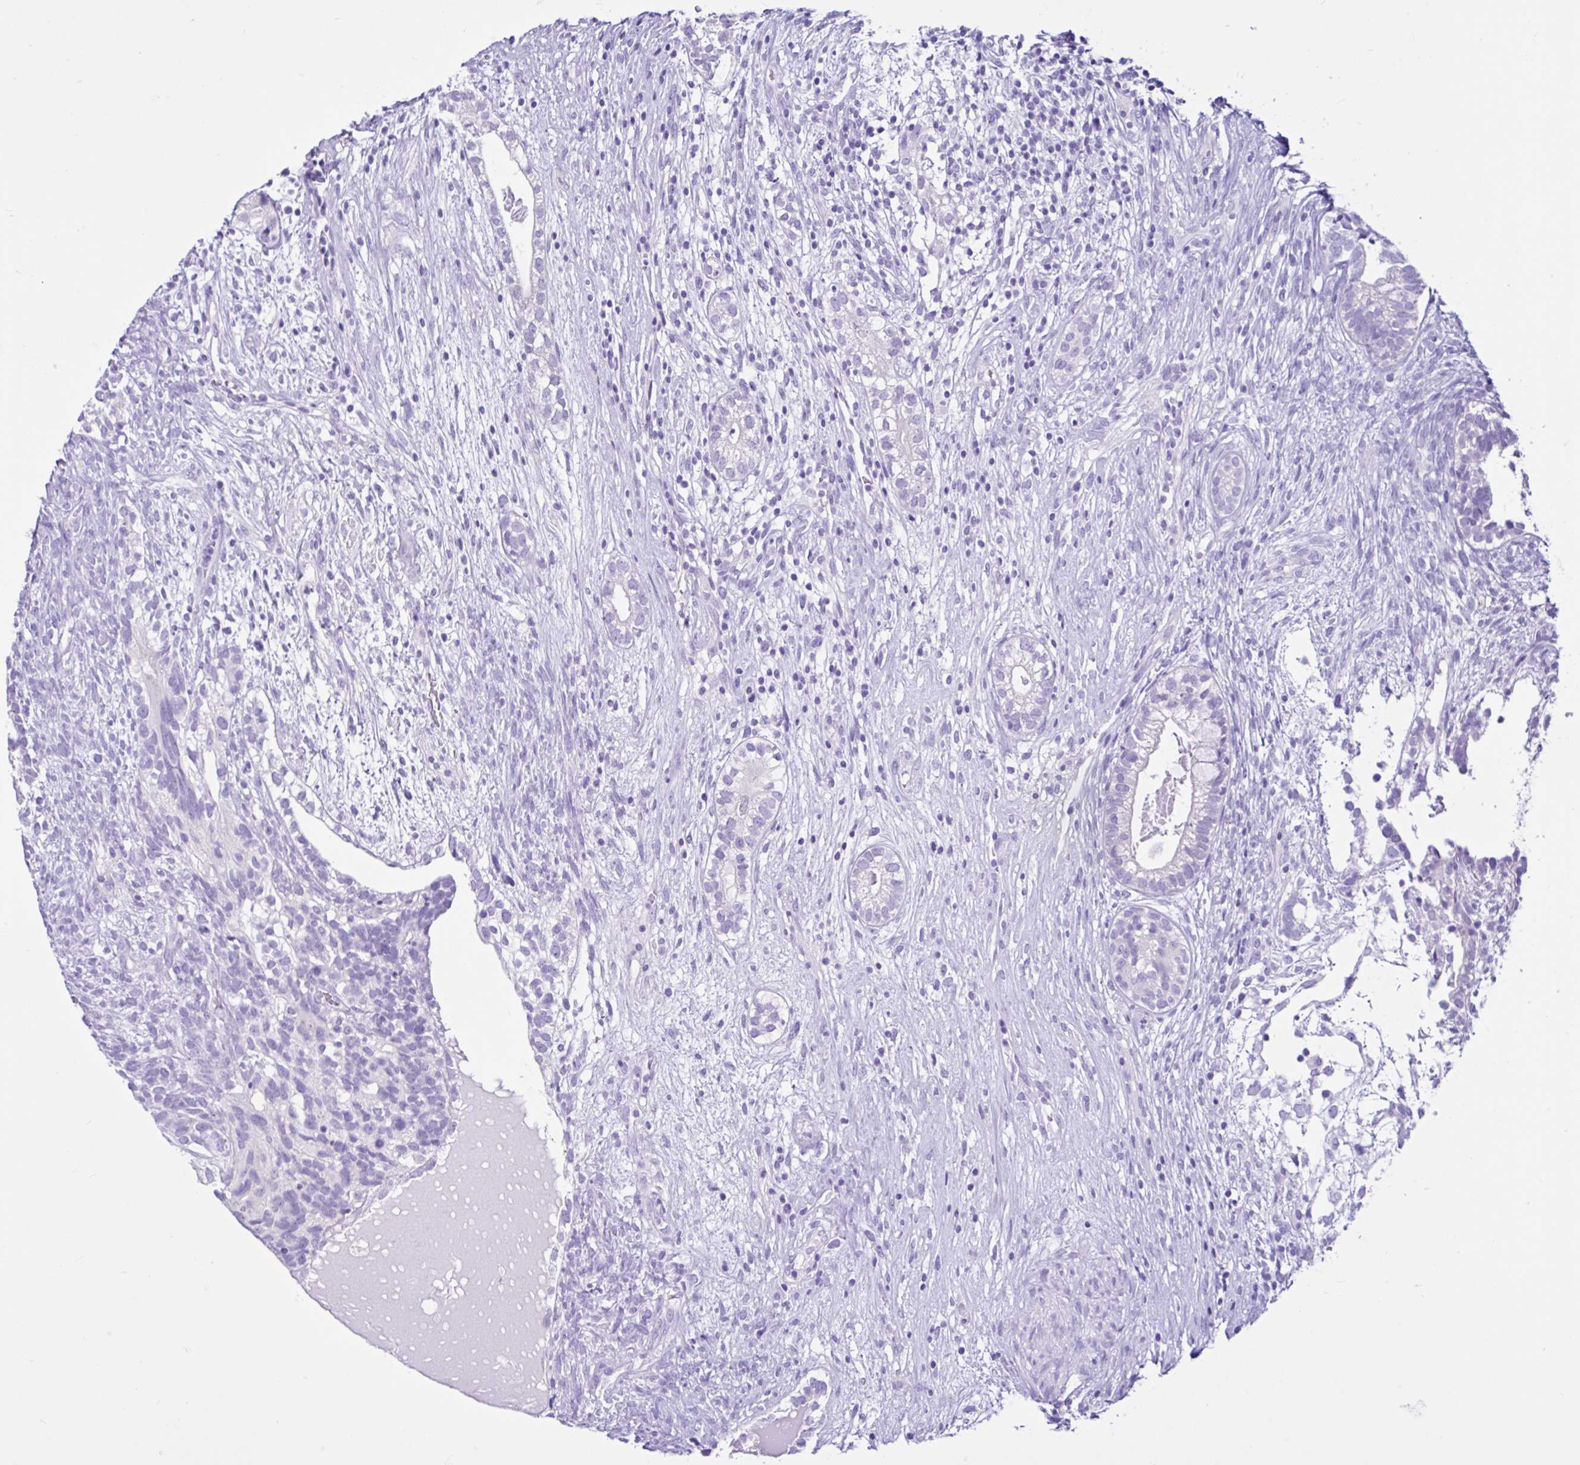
{"staining": {"intensity": "negative", "quantity": "none", "location": "none"}, "tissue": "testis cancer", "cell_type": "Tumor cells", "image_type": "cancer", "snomed": [{"axis": "morphology", "description": "Seminoma, NOS"}, {"axis": "morphology", "description": "Carcinoma, Embryonal, NOS"}, {"axis": "topography", "description": "Testis"}], "caption": "Testis seminoma was stained to show a protein in brown. There is no significant staining in tumor cells.", "gene": "CYP19A1", "patient": {"sex": "male", "age": 41}}